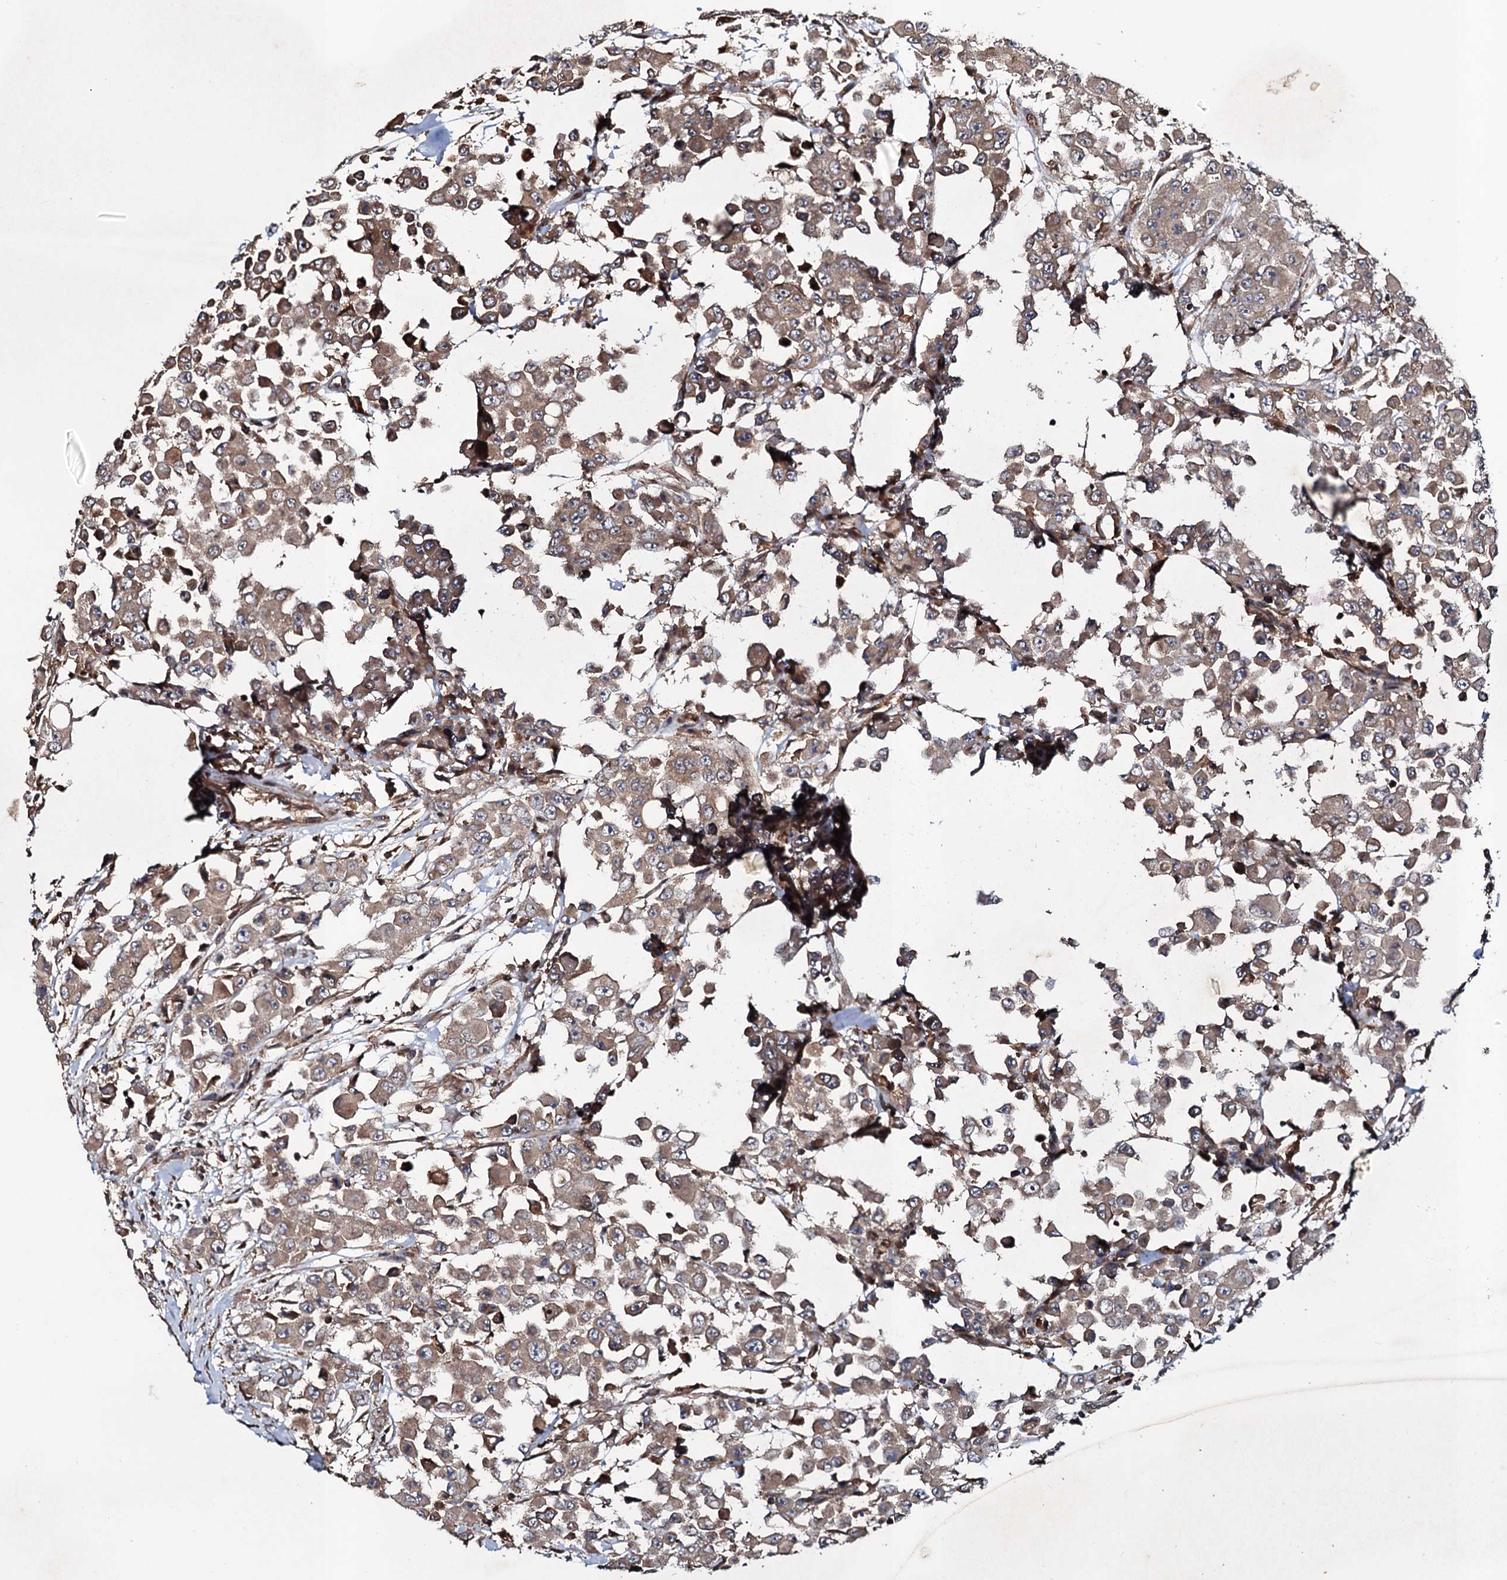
{"staining": {"intensity": "moderate", "quantity": ">75%", "location": "cytoplasmic/membranous"}, "tissue": "colorectal cancer", "cell_type": "Tumor cells", "image_type": "cancer", "snomed": [{"axis": "morphology", "description": "Adenocarcinoma, NOS"}, {"axis": "topography", "description": "Colon"}], "caption": "IHC of human adenocarcinoma (colorectal) demonstrates medium levels of moderate cytoplasmic/membranous staining in about >75% of tumor cells.", "gene": "COG6", "patient": {"sex": "male", "age": 51}}